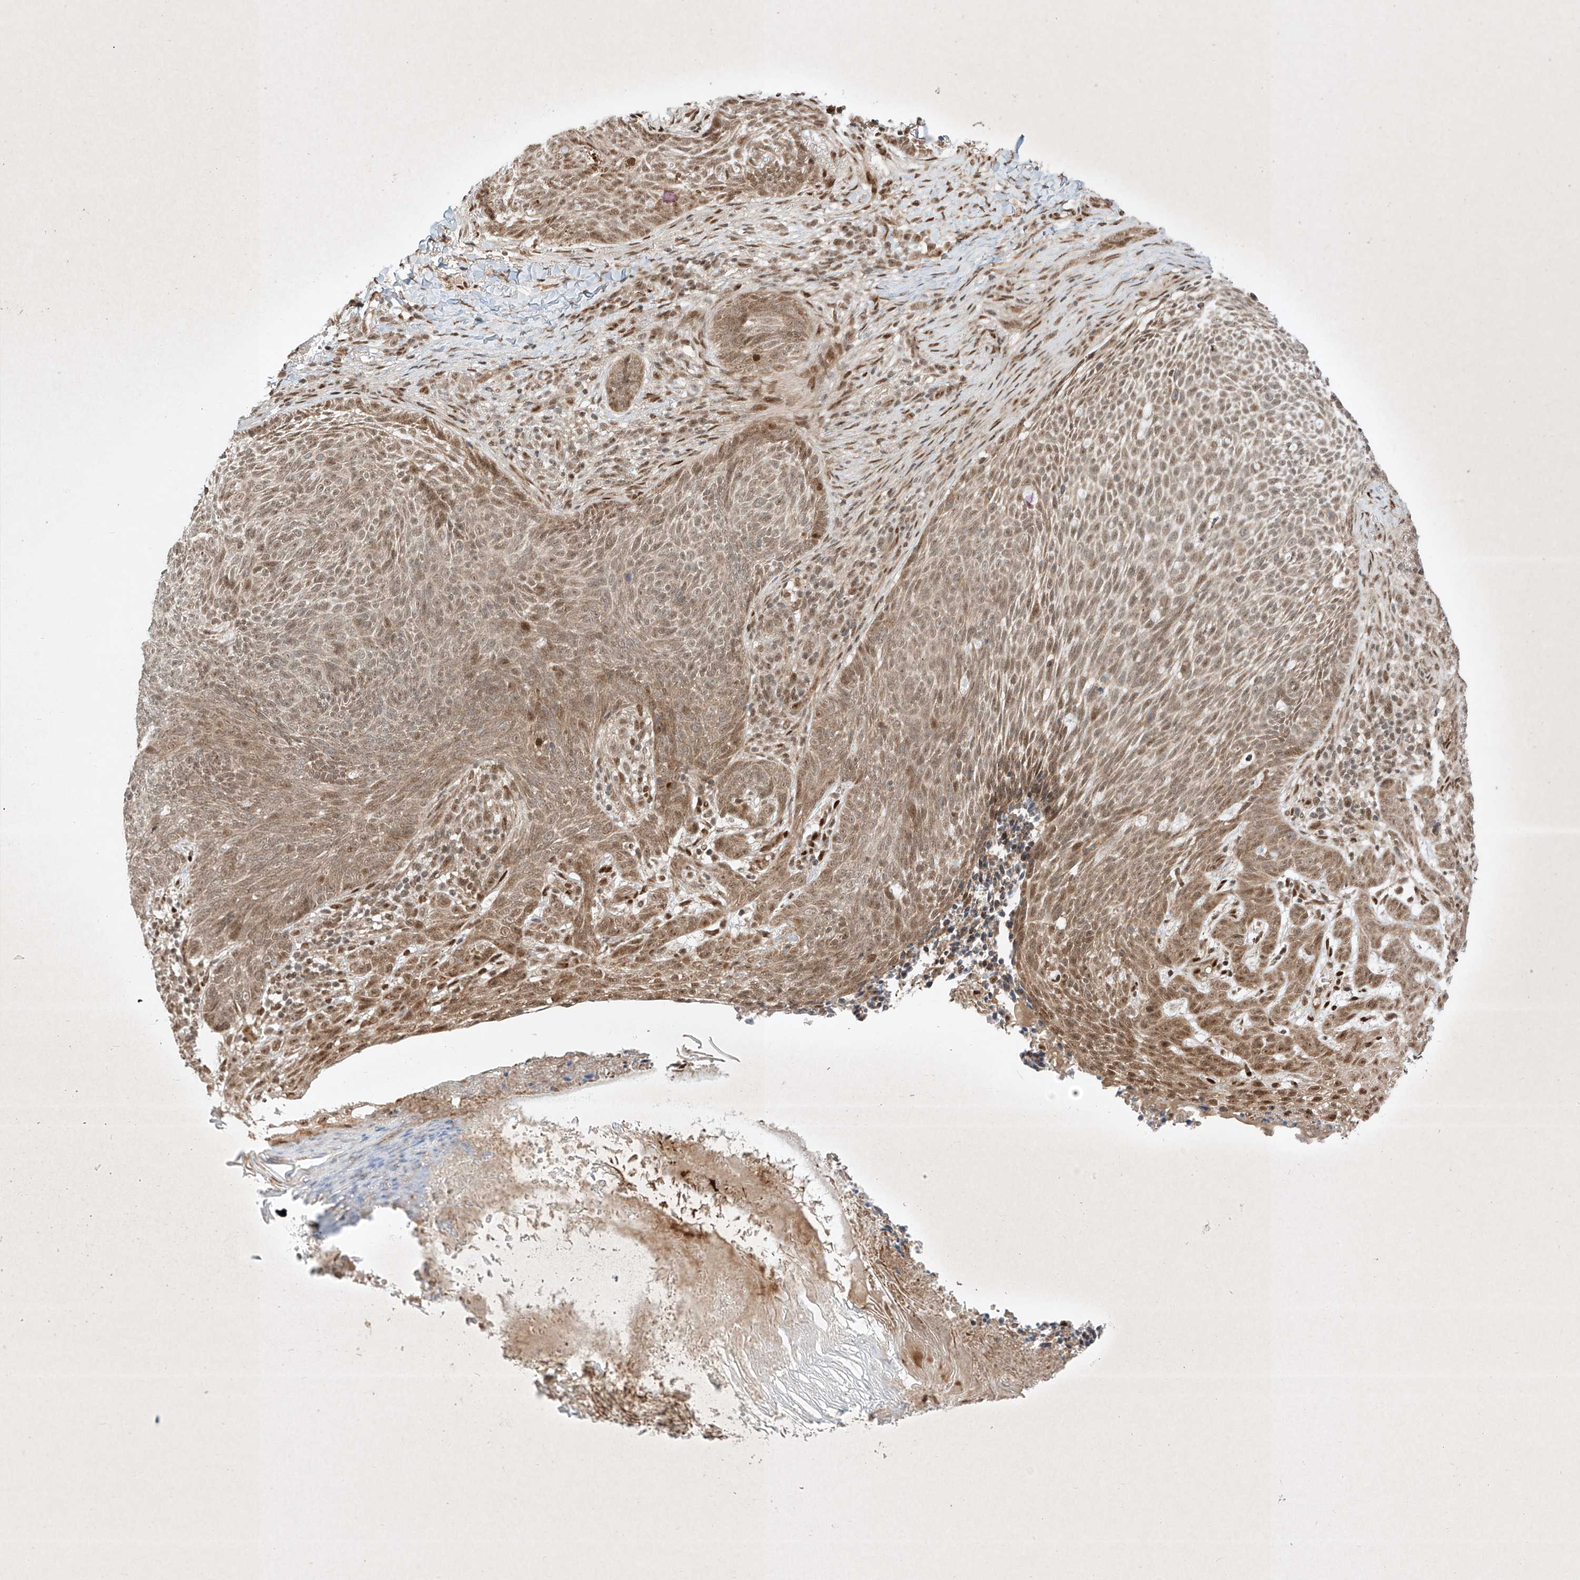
{"staining": {"intensity": "moderate", "quantity": ">75%", "location": "cytoplasmic/membranous,nuclear"}, "tissue": "skin cancer", "cell_type": "Tumor cells", "image_type": "cancer", "snomed": [{"axis": "morphology", "description": "Basal cell carcinoma"}, {"axis": "topography", "description": "Skin"}], "caption": "Tumor cells reveal medium levels of moderate cytoplasmic/membranous and nuclear staining in approximately >75% of cells in human basal cell carcinoma (skin). (DAB (3,3'-diaminobenzidine) = brown stain, brightfield microscopy at high magnification).", "gene": "EPG5", "patient": {"sex": "male", "age": 85}}